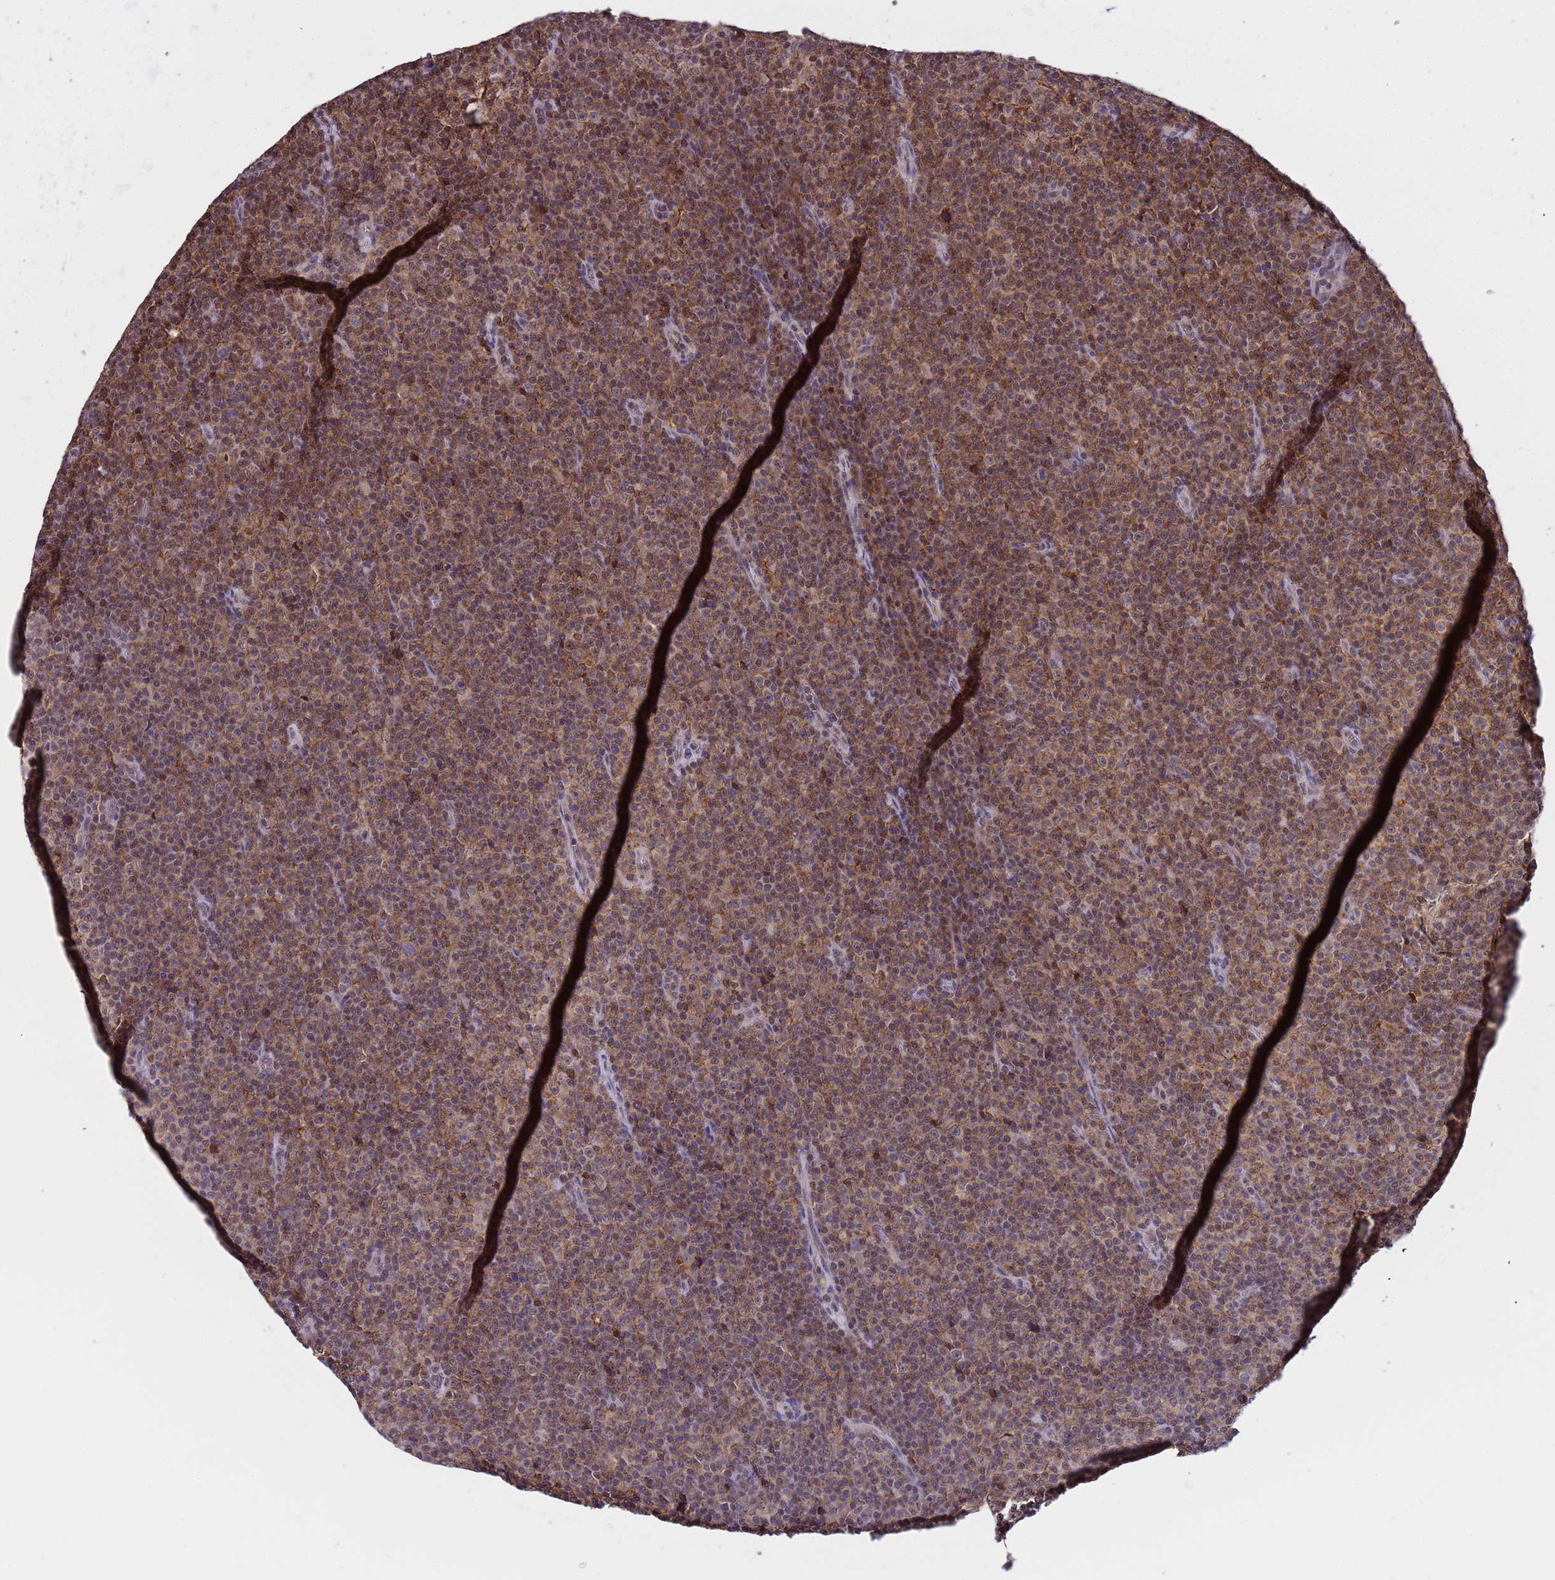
{"staining": {"intensity": "weak", "quantity": "25%-75%", "location": "cytoplasmic/membranous,nuclear"}, "tissue": "lymphoma", "cell_type": "Tumor cells", "image_type": "cancer", "snomed": [{"axis": "morphology", "description": "Malignant lymphoma, non-Hodgkin's type, Low grade"}, {"axis": "topography", "description": "Lymph node"}], "caption": "Protein staining of lymphoma tissue demonstrates weak cytoplasmic/membranous and nuclear positivity in about 25%-75% of tumor cells. The staining was performed using DAB to visualize the protein expression in brown, while the nuclei were stained in blue with hematoxylin (Magnification: 20x).", "gene": "CD53", "patient": {"sex": "female", "age": 67}}